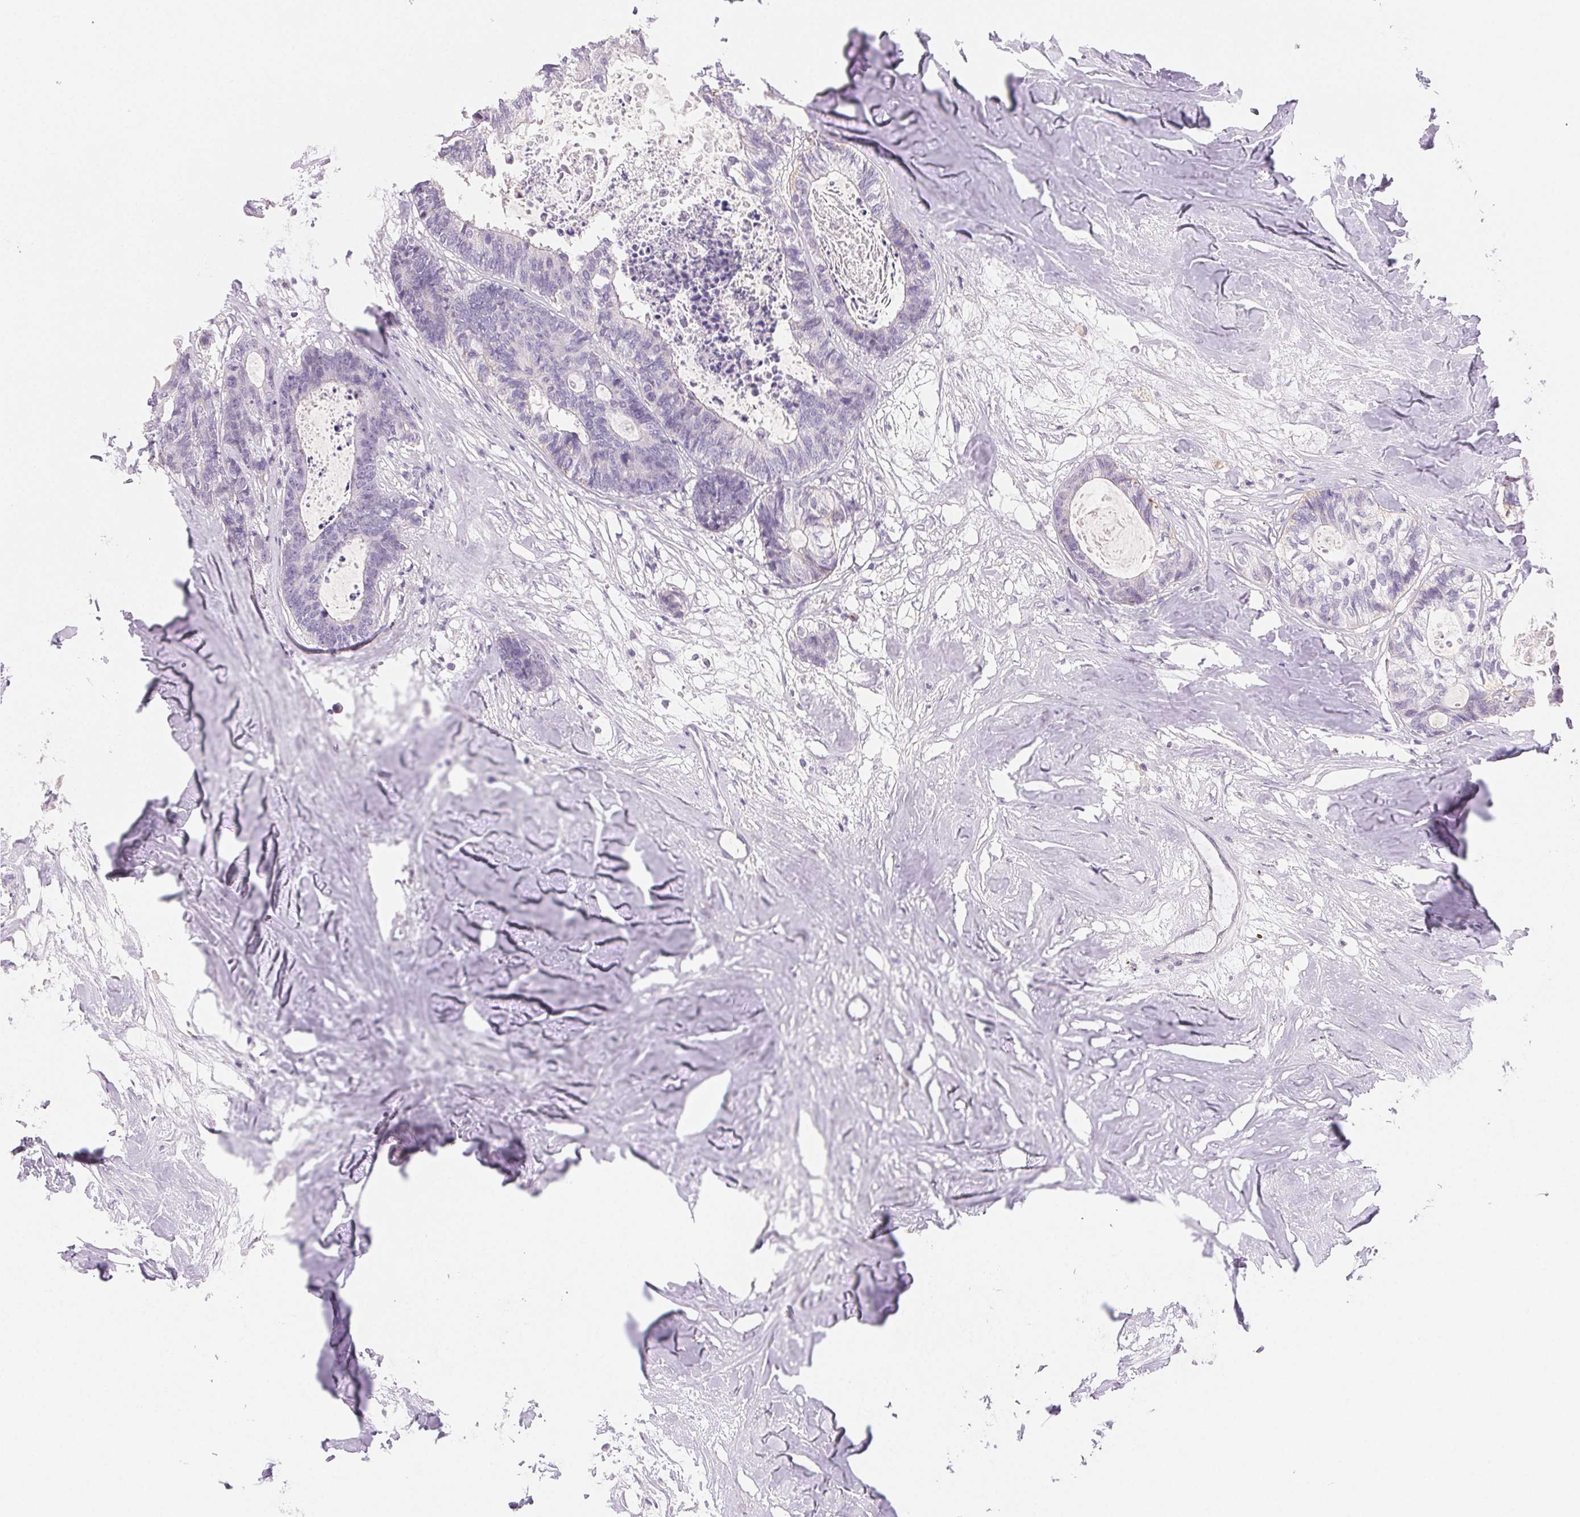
{"staining": {"intensity": "negative", "quantity": "none", "location": "none"}, "tissue": "colorectal cancer", "cell_type": "Tumor cells", "image_type": "cancer", "snomed": [{"axis": "morphology", "description": "Adenocarcinoma, NOS"}, {"axis": "topography", "description": "Colon"}, {"axis": "topography", "description": "Rectum"}], "caption": "The IHC histopathology image has no significant staining in tumor cells of adenocarcinoma (colorectal) tissue. The staining is performed using DAB brown chromogen with nuclei counter-stained in using hematoxylin.", "gene": "BPIFB2", "patient": {"sex": "male", "age": 57}}